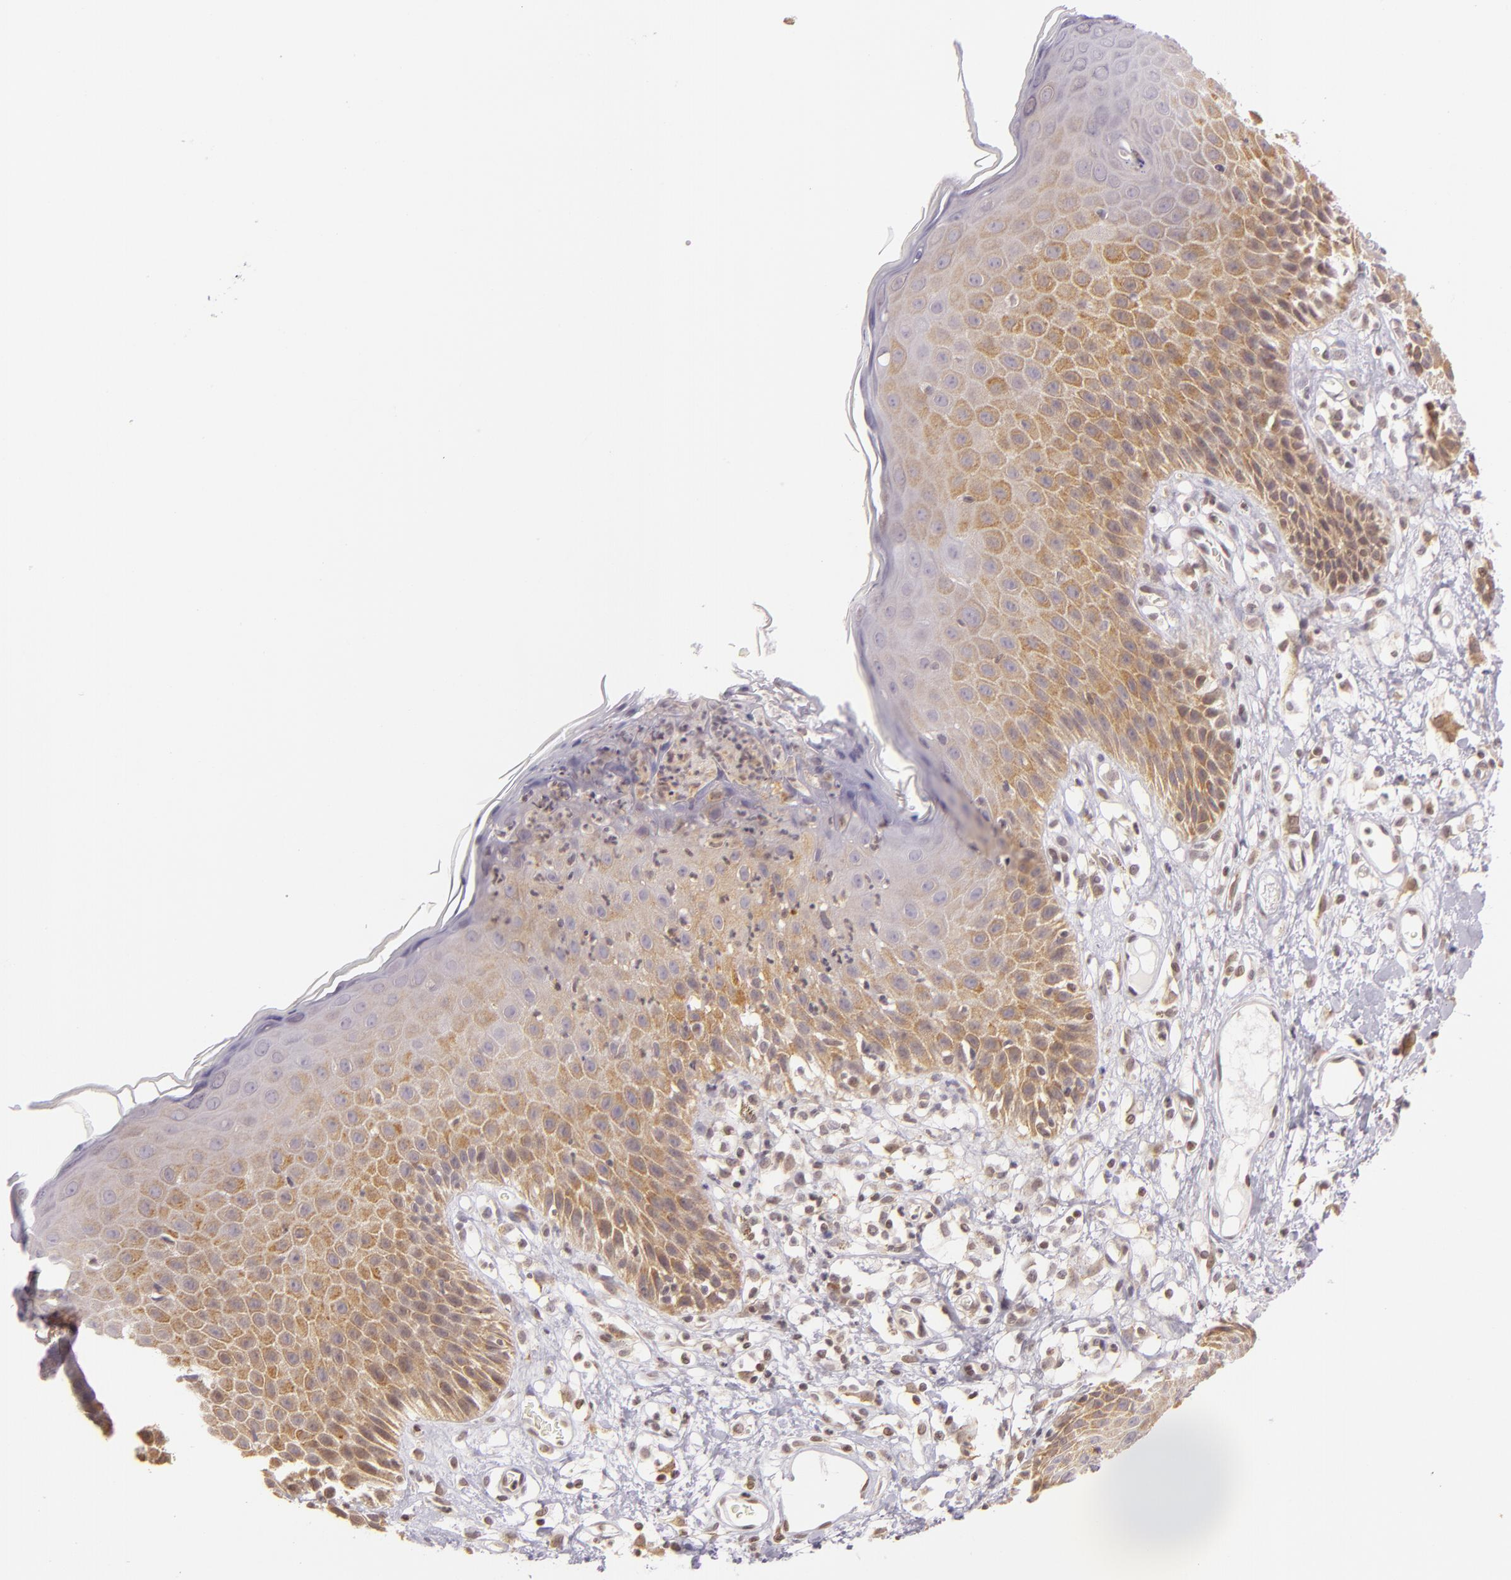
{"staining": {"intensity": "moderate", "quantity": "25%-75%", "location": "cytoplasmic/membranous"}, "tissue": "skin", "cell_type": "Epidermal cells", "image_type": "normal", "snomed": [{"axis": "morphology", "description": "Normal tissue, NOS"}, {"axis": "topography", "description": "Vulva"}, {"axis": "topography", "description": "Peripheral nerve tissue"}], "caption": "The histopathology image exhibits immunohistochemical staining of benign skin. There is moderate cytoplasmic/membranous positivity is present in about 25%-75% of epidermal cells.", "gene": "ENSG00000290315", "patient": {"sex": "female", "age": 68}}